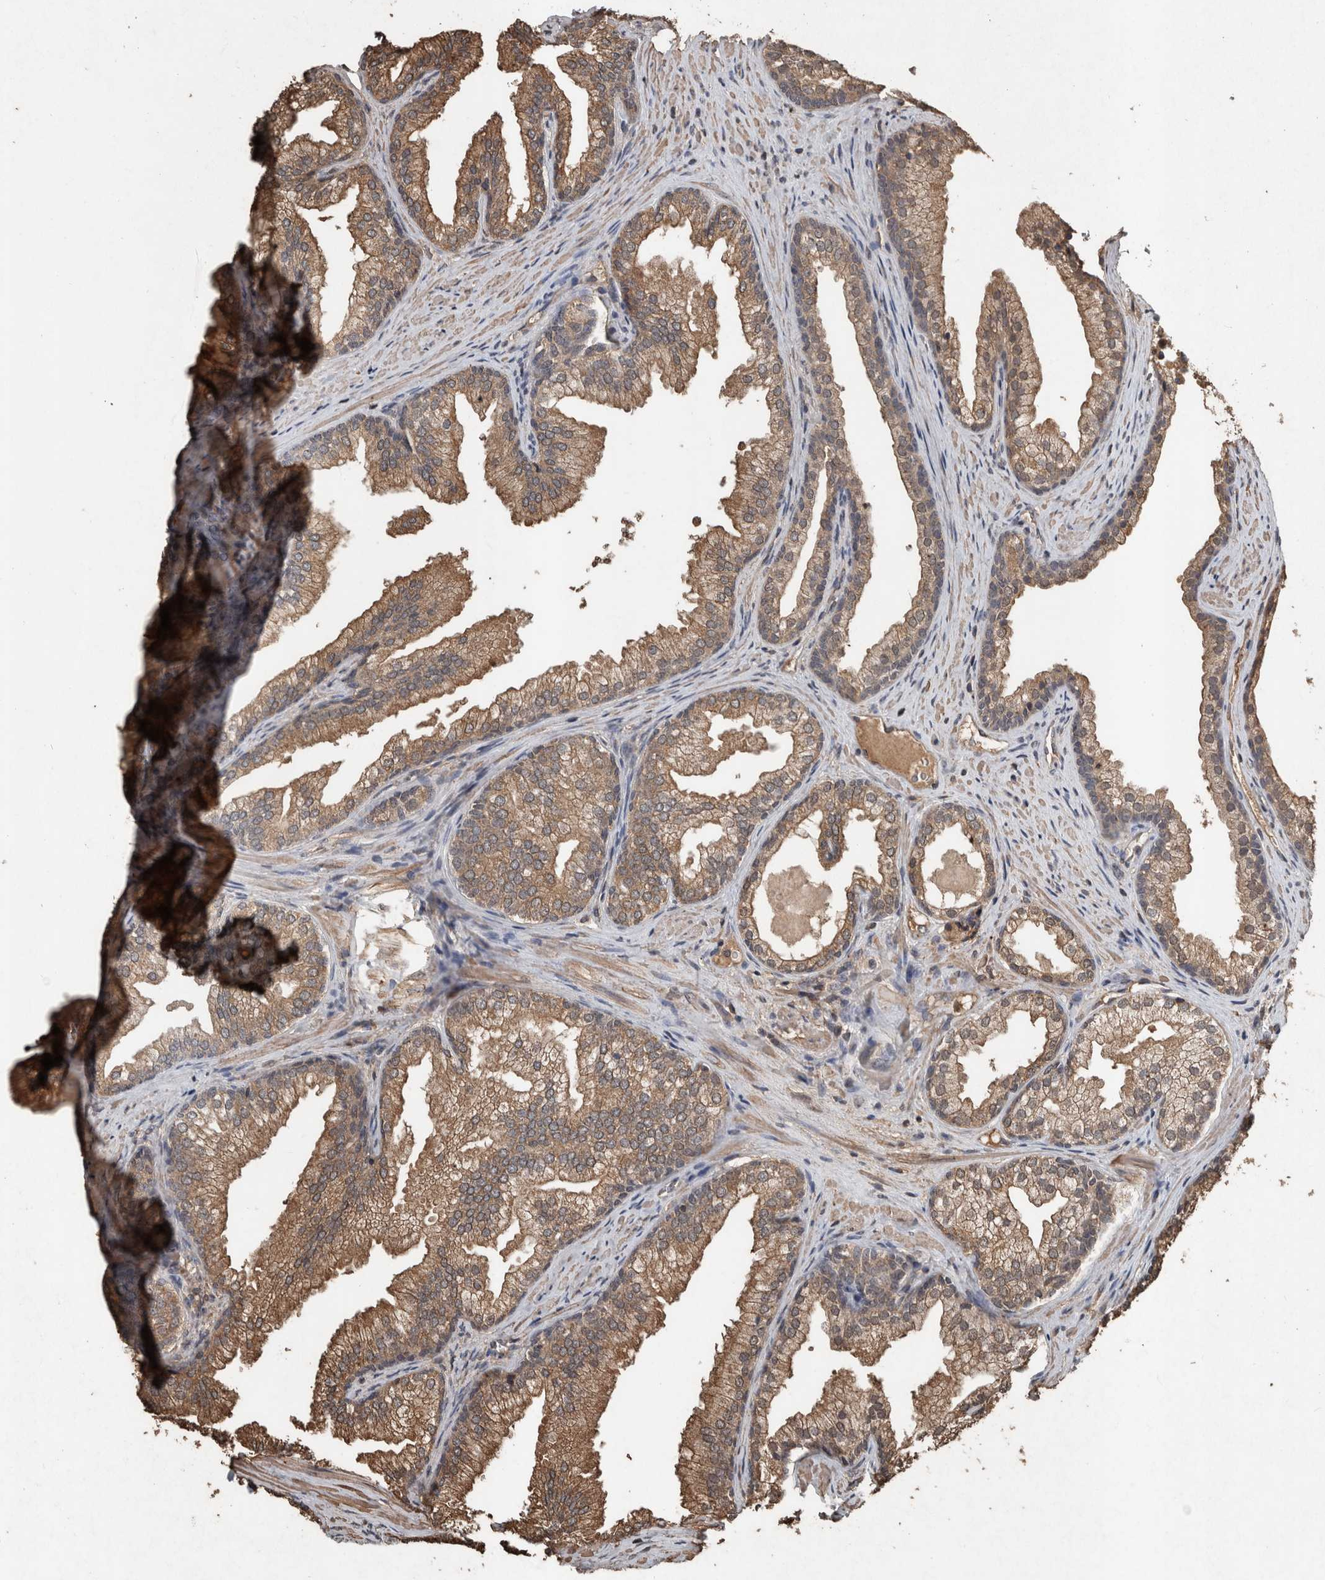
{"staining": {"intensity": "moderate", "quantity": ">75%", "location": "cytoplasmic/membranous"}, "tissue": "prostate", "cell_type": "Glandular cells", "image_type": "normal", "snomed": [{"axis": "morphology", "description": "Normal tissue, NOS"}, {"axis": "topography", "description": "Prostate"}], "caption": "A brown stain shows moderate cytoplasmic/membranous expression of a protein in glandular cells of normal human prostate. The staining is performed using DAB (3,3'-diaminobenzidine) brown chromogen to label protein expression. The nuclei are counter-stained blue using hematoxylin.", "gene": "FGFRL1", "patient": {"sex": "male", "age": 76}}